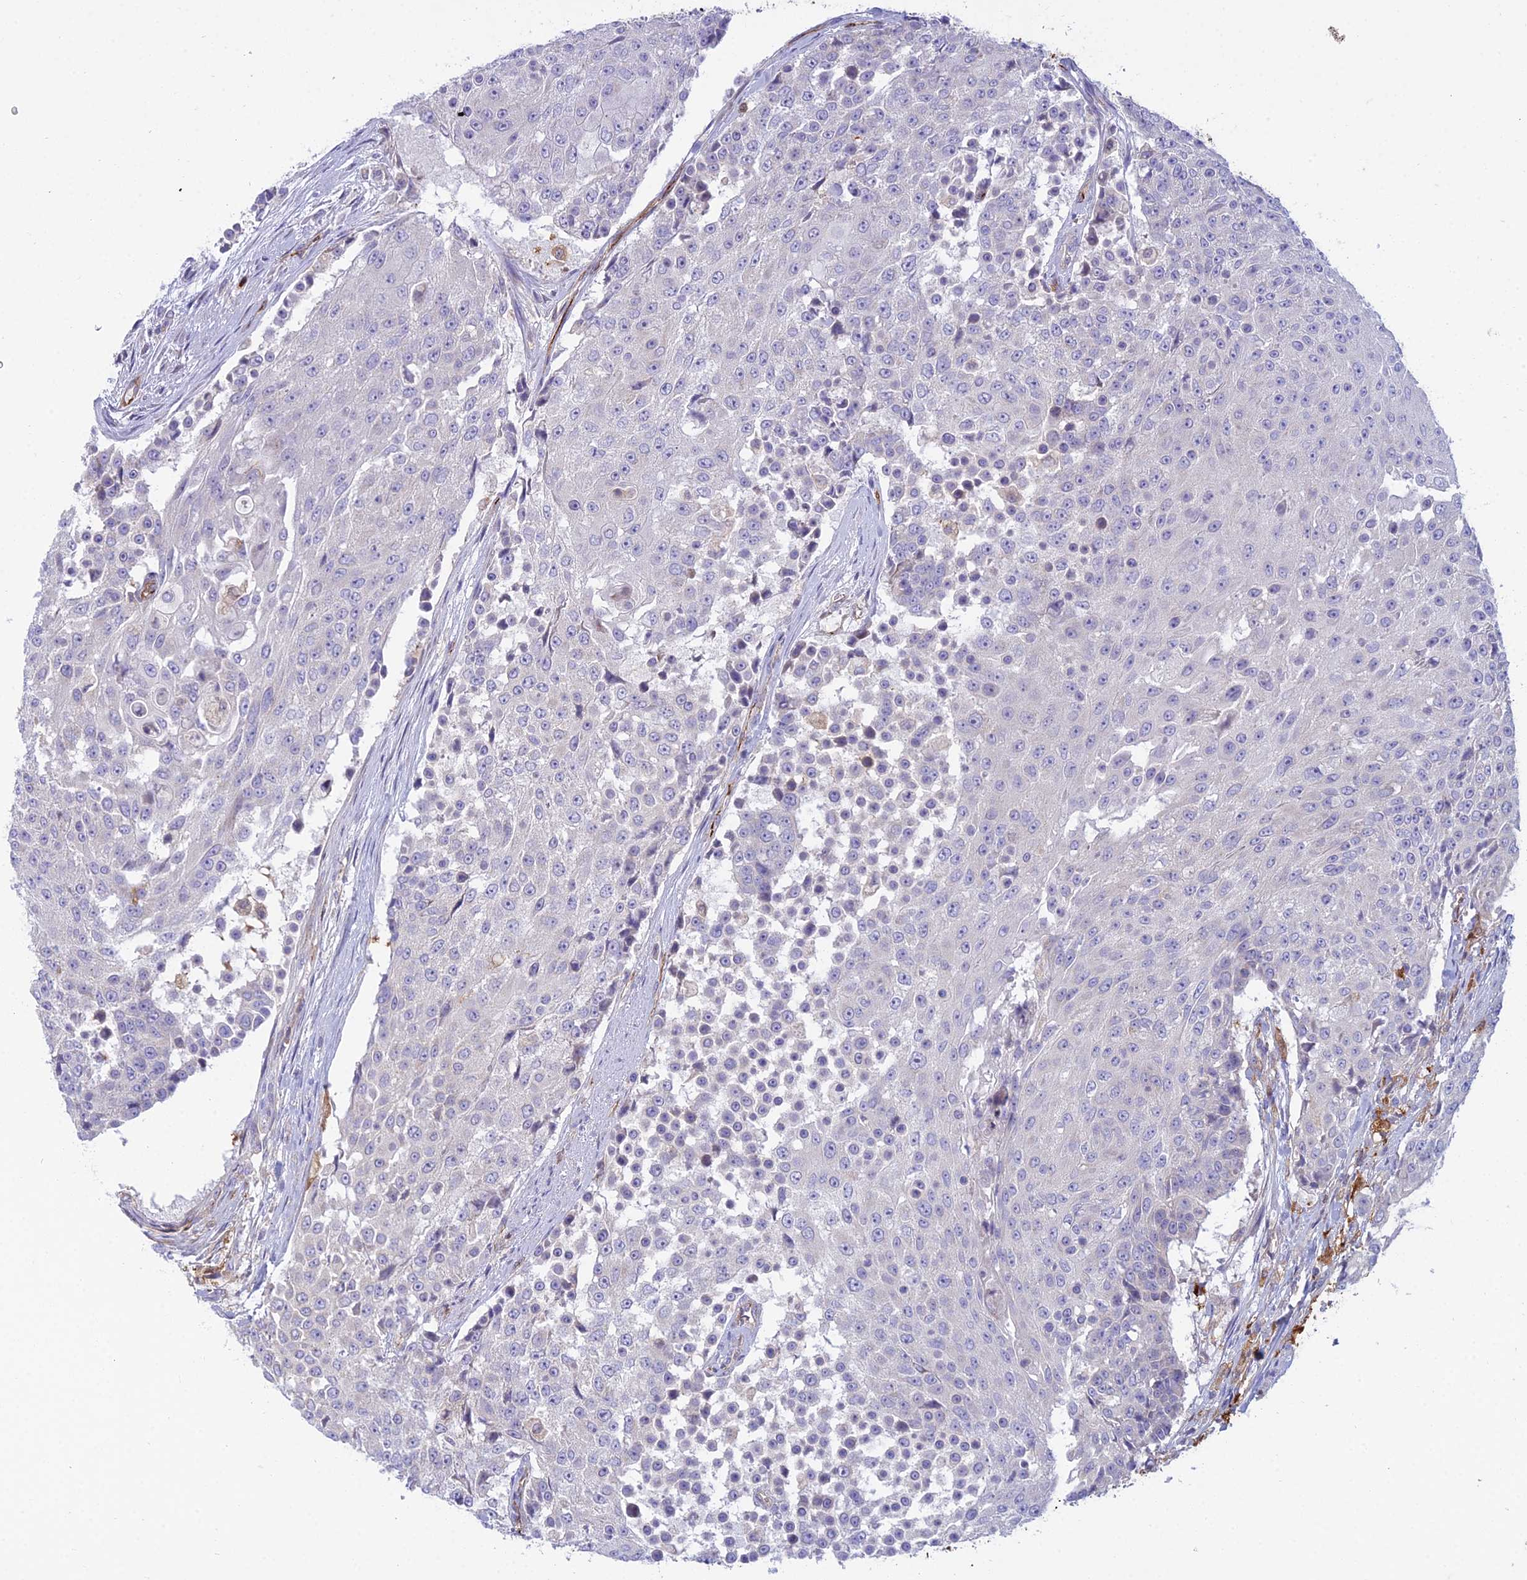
{"staining": {"intensity": "negative", "quantity": "none", "location": "none"}, "tissue": "urothelial cancer", "cell_type": "Tumor cells", "image_type": "cancer", "snomed": [{"axis": "morphology", "description": "Urothelial carcinoma, High grade"}, {"axis": "topography", "description": "Urinary bladder"}], "caption": "DAB (3,3'-diaminobenzidine) immunohistochemical staining of human high-grade urothelial carcinoma demonstrates no significant expression in tumor cells.", "gene": "DUS2", "patient": {"sex": "female", "age": 63}}